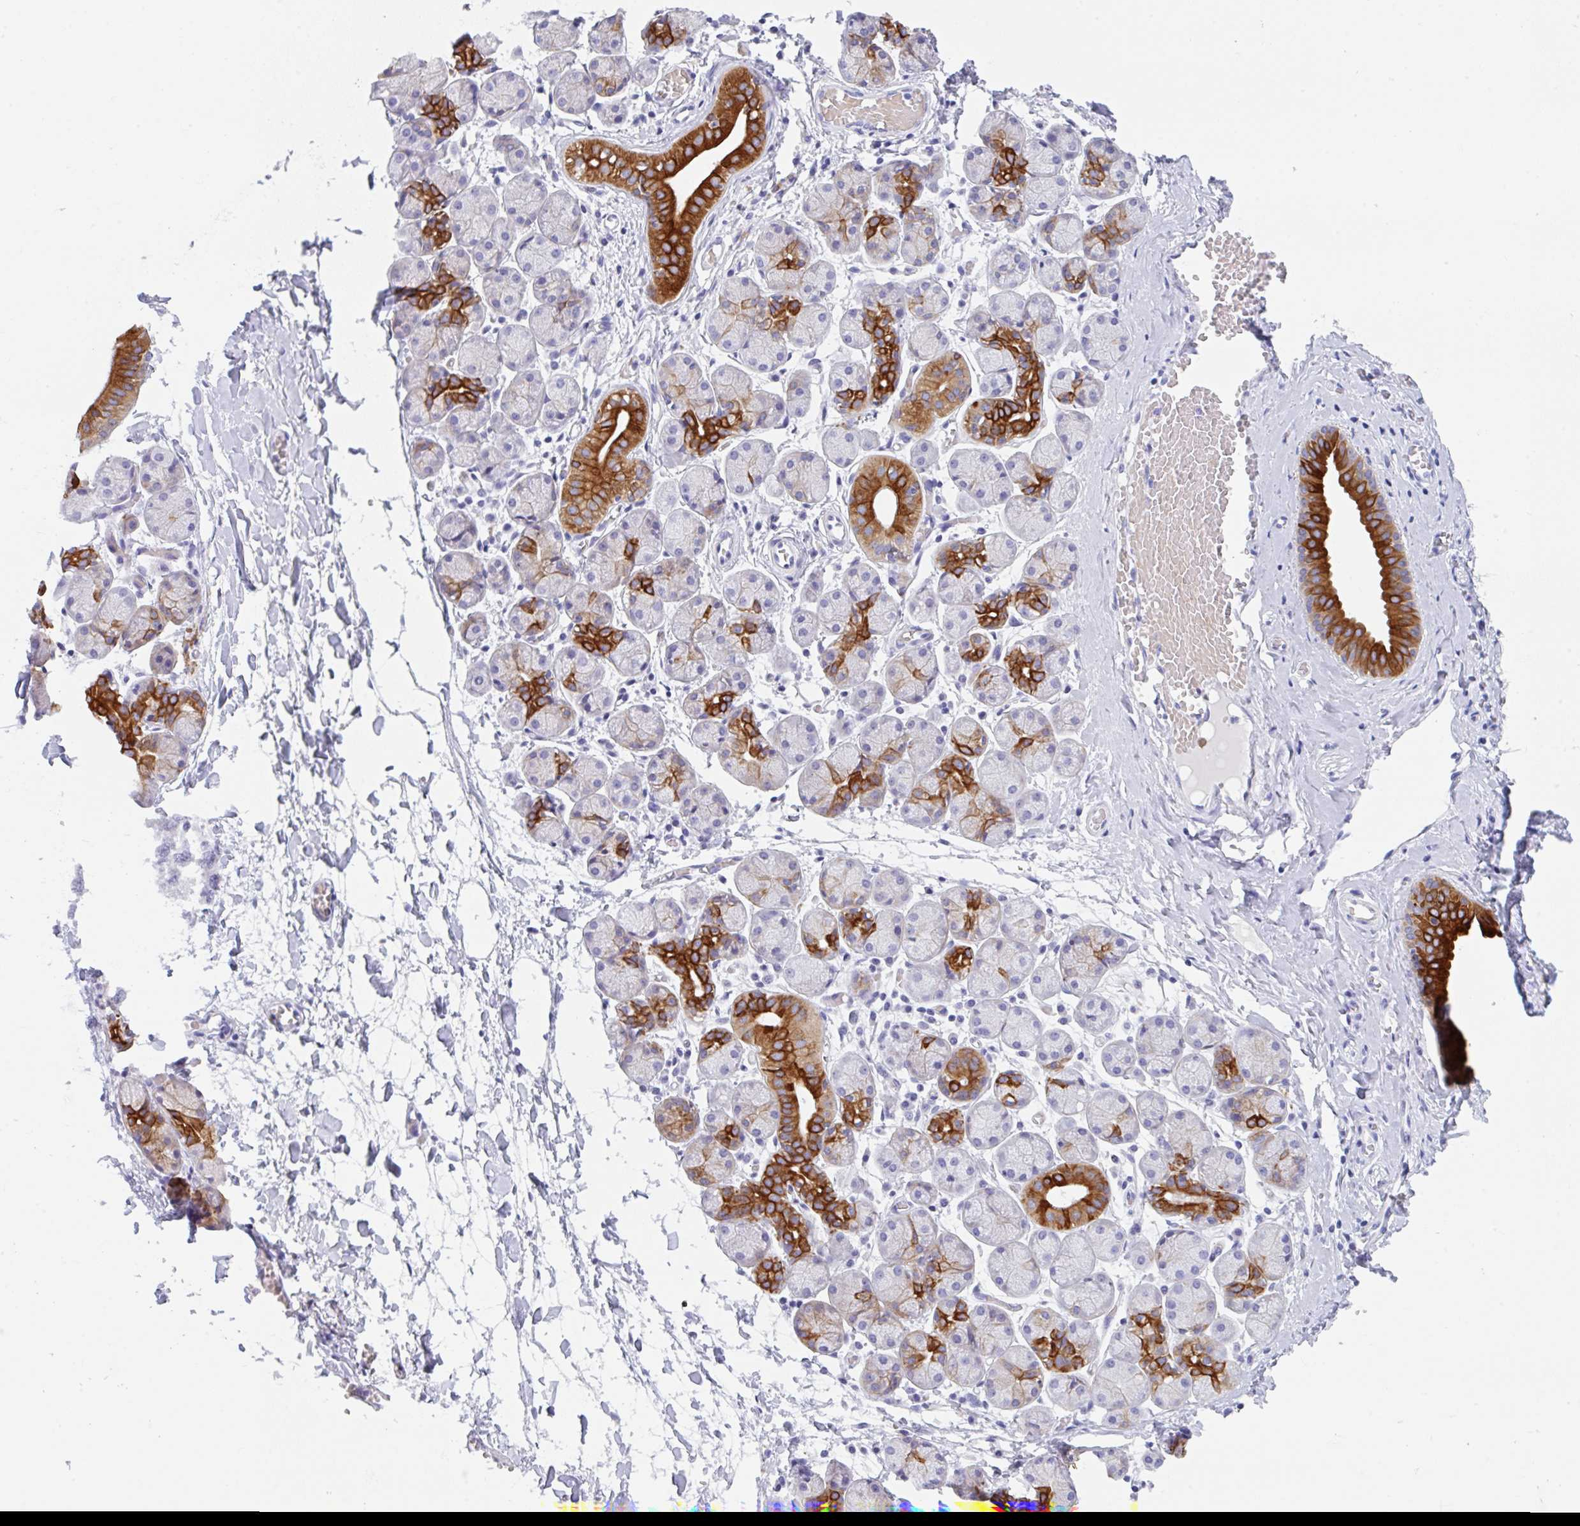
{"staining": {"intensity": "strong", "quantity": "25%-75%", "location": "cytoplasmic/membranous"}, "tissue": "salivary gland", "cell_type": "Glandular cells", "image_type": "normal", "snomed": [{"axis": "morphology", "description": "Normal tissue, NOS"}, {"axis": "topography", "description": "Salivary gland"}], "caption": "This micrograph reveals normal salivary gland stained with immunohistochemistry to label a protein in brown. The cytoplasmic/membranous of glandular cells show strong positivity for the protein. Nuclei are counter-stained blue.", "gene": "TRAF4", "patient": {"sex": "female", "age": 24}}